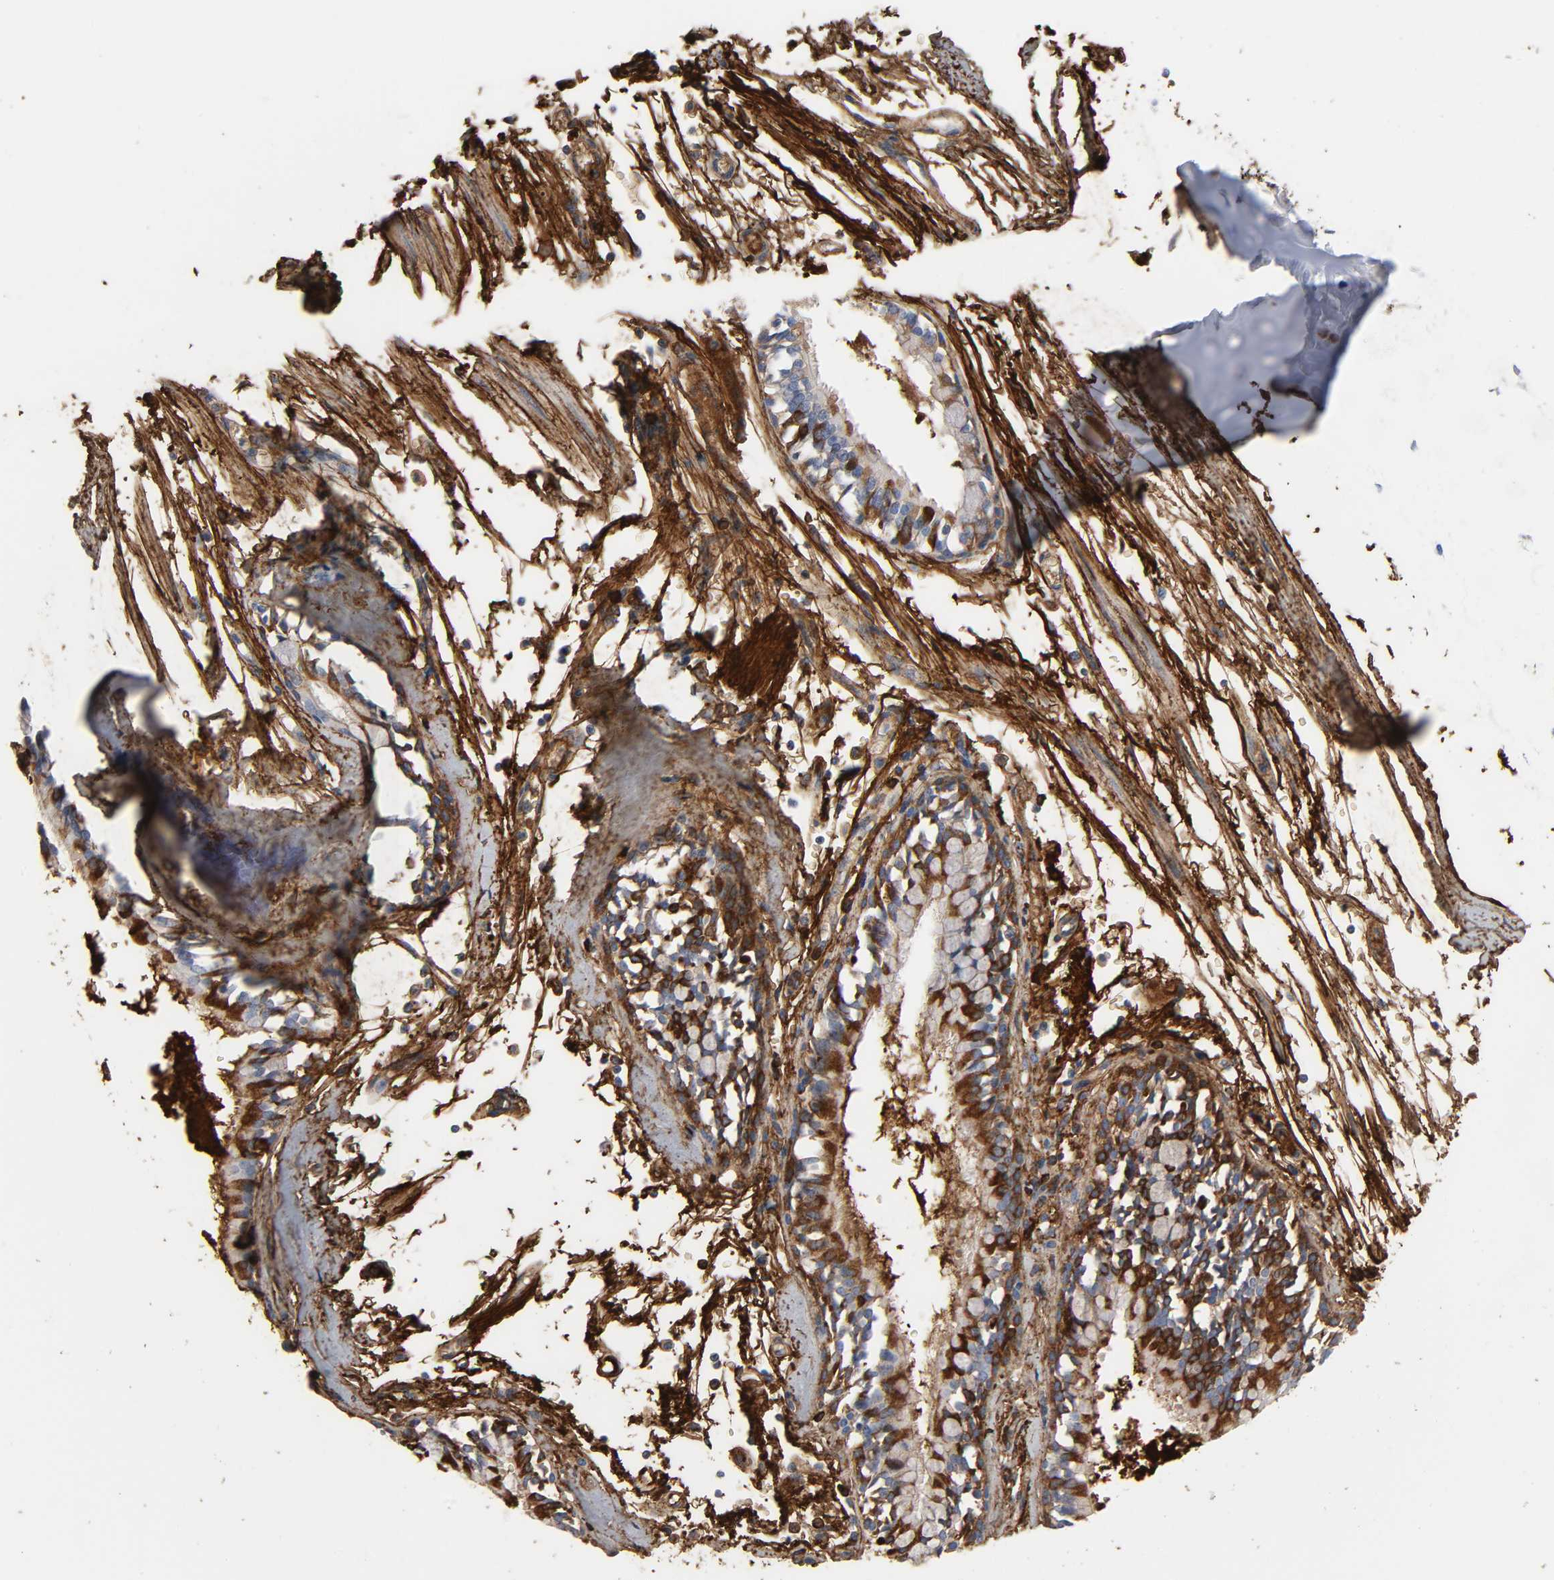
{"staining": {"intensity": "strong", "quantity": "<25%", "location": "cytoplasmic/membranous"}, "tissue": "bronchus", "cell_type": "Respiratory epithelial cells", "image_type": "normal", "snomed": [{"axis": "morphology", "description": "Normal tissue, NOS"}, {"axis": "topography", "description": "Bronchus"}, {"axis": "topography", "description": "Lung"}], "caption": "Bronchus was stained to show a protein in brown. There is medium levels of strong cytoplasmic/membranous positivity in about <25% of respiratory epithelial cells.", "gene": "FBLN1", "patient": {"sex": "female", "age": 56}}